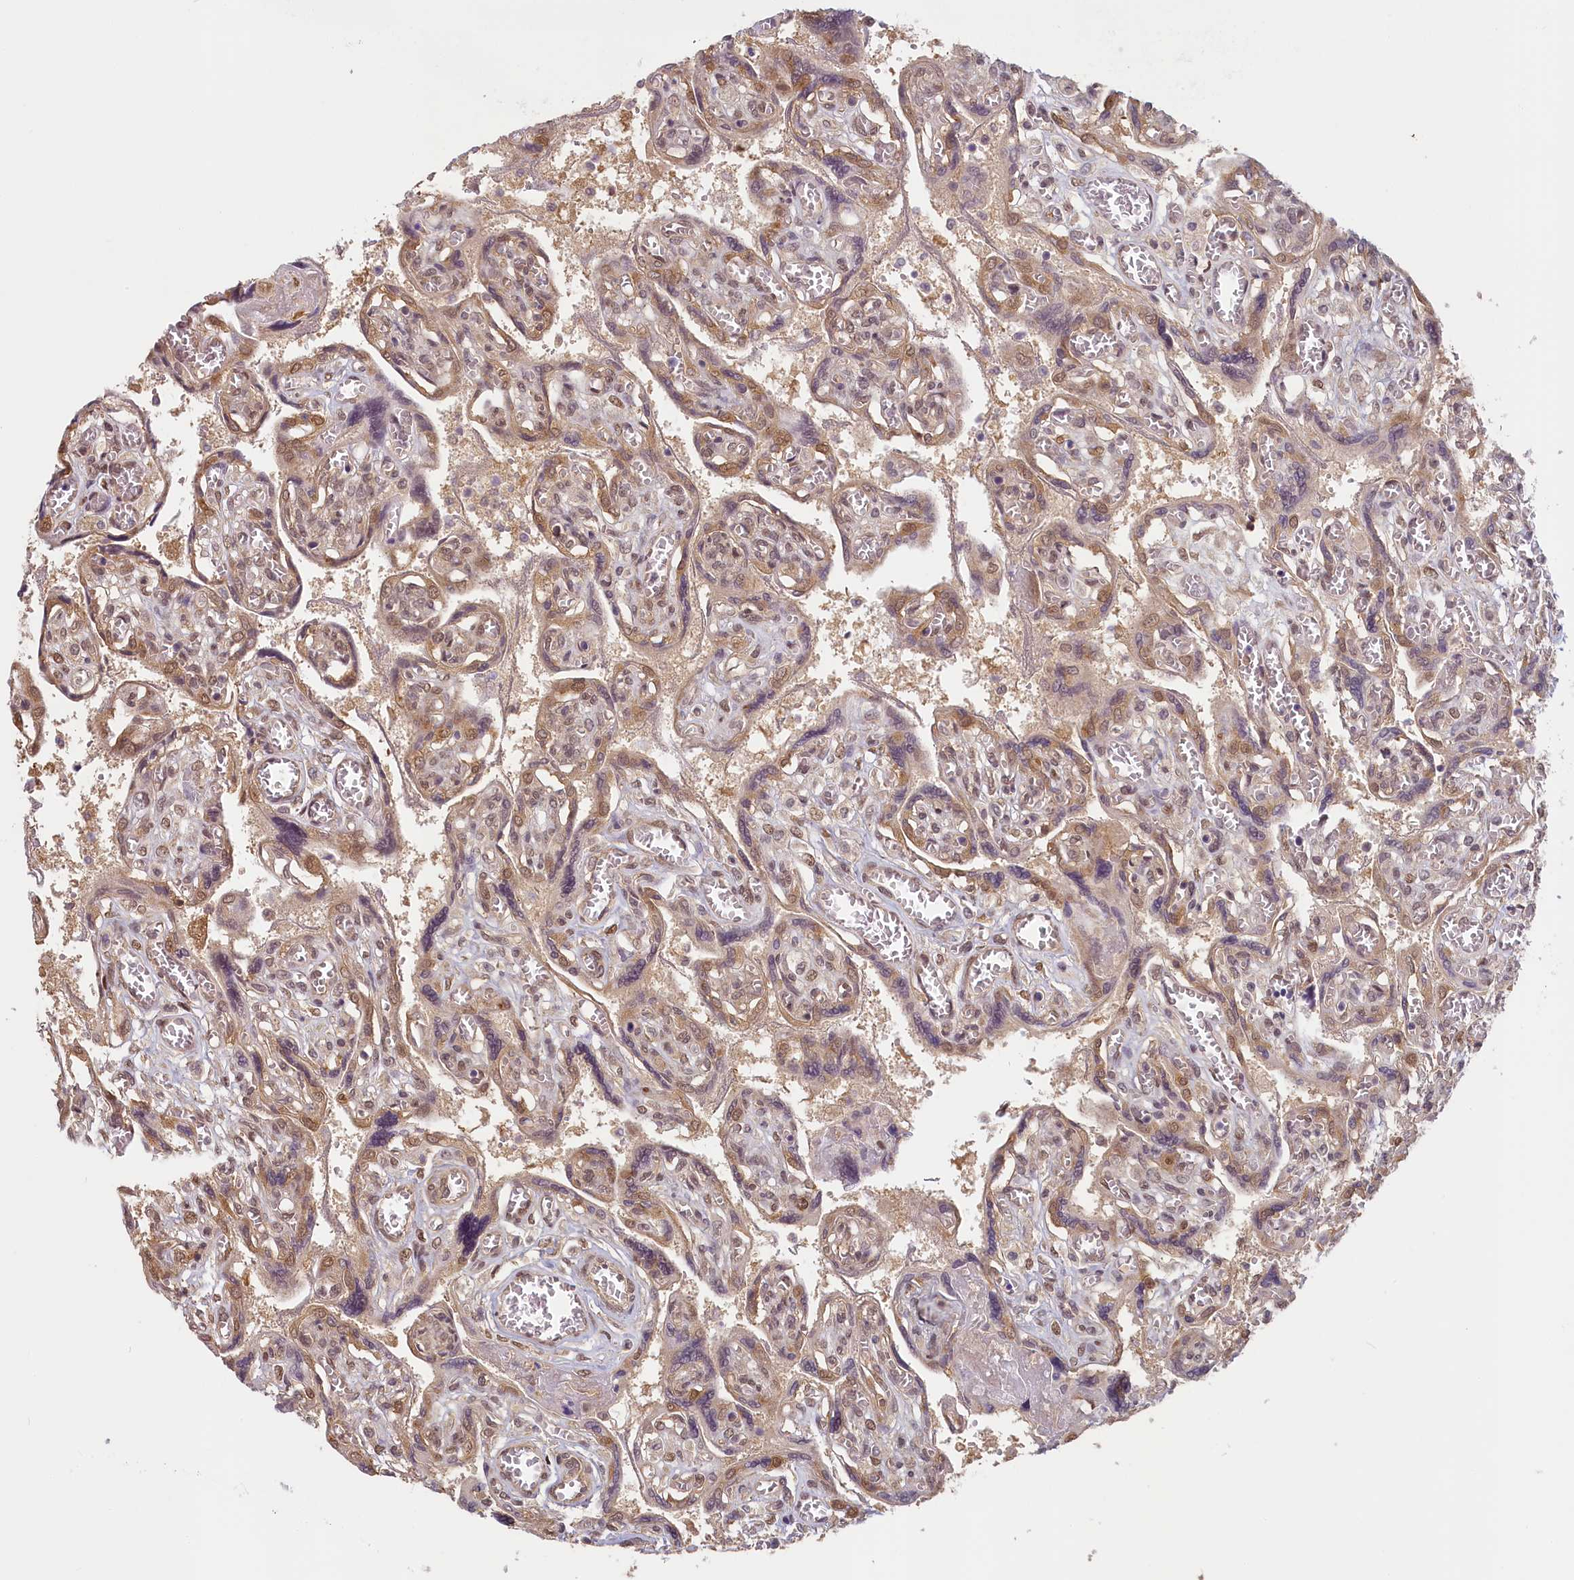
{"staining": {"intensity": "moderate", "quantity": "25%-75%", "location": "cytoplasmic/membranous,nuclear"}, "tissue": "placenta", "cell_type": "Trophoblastic cells", "image_type": "normal", "snomed": [{"axis": "morphology", "description": "Normal tissue, NOS"}, {"axis": "topography", "description": "Placenta"}], "caption": "IHC micrograph of unremarkable placenta stained for a protein (brown), which shows medium levels of moderate cytoplasmic/membranous,nuclear positivity in about 25%-75% of trophoblastic cells.", "gene": "C19orf44", "patient": {"sex": "female", "age": 39}}